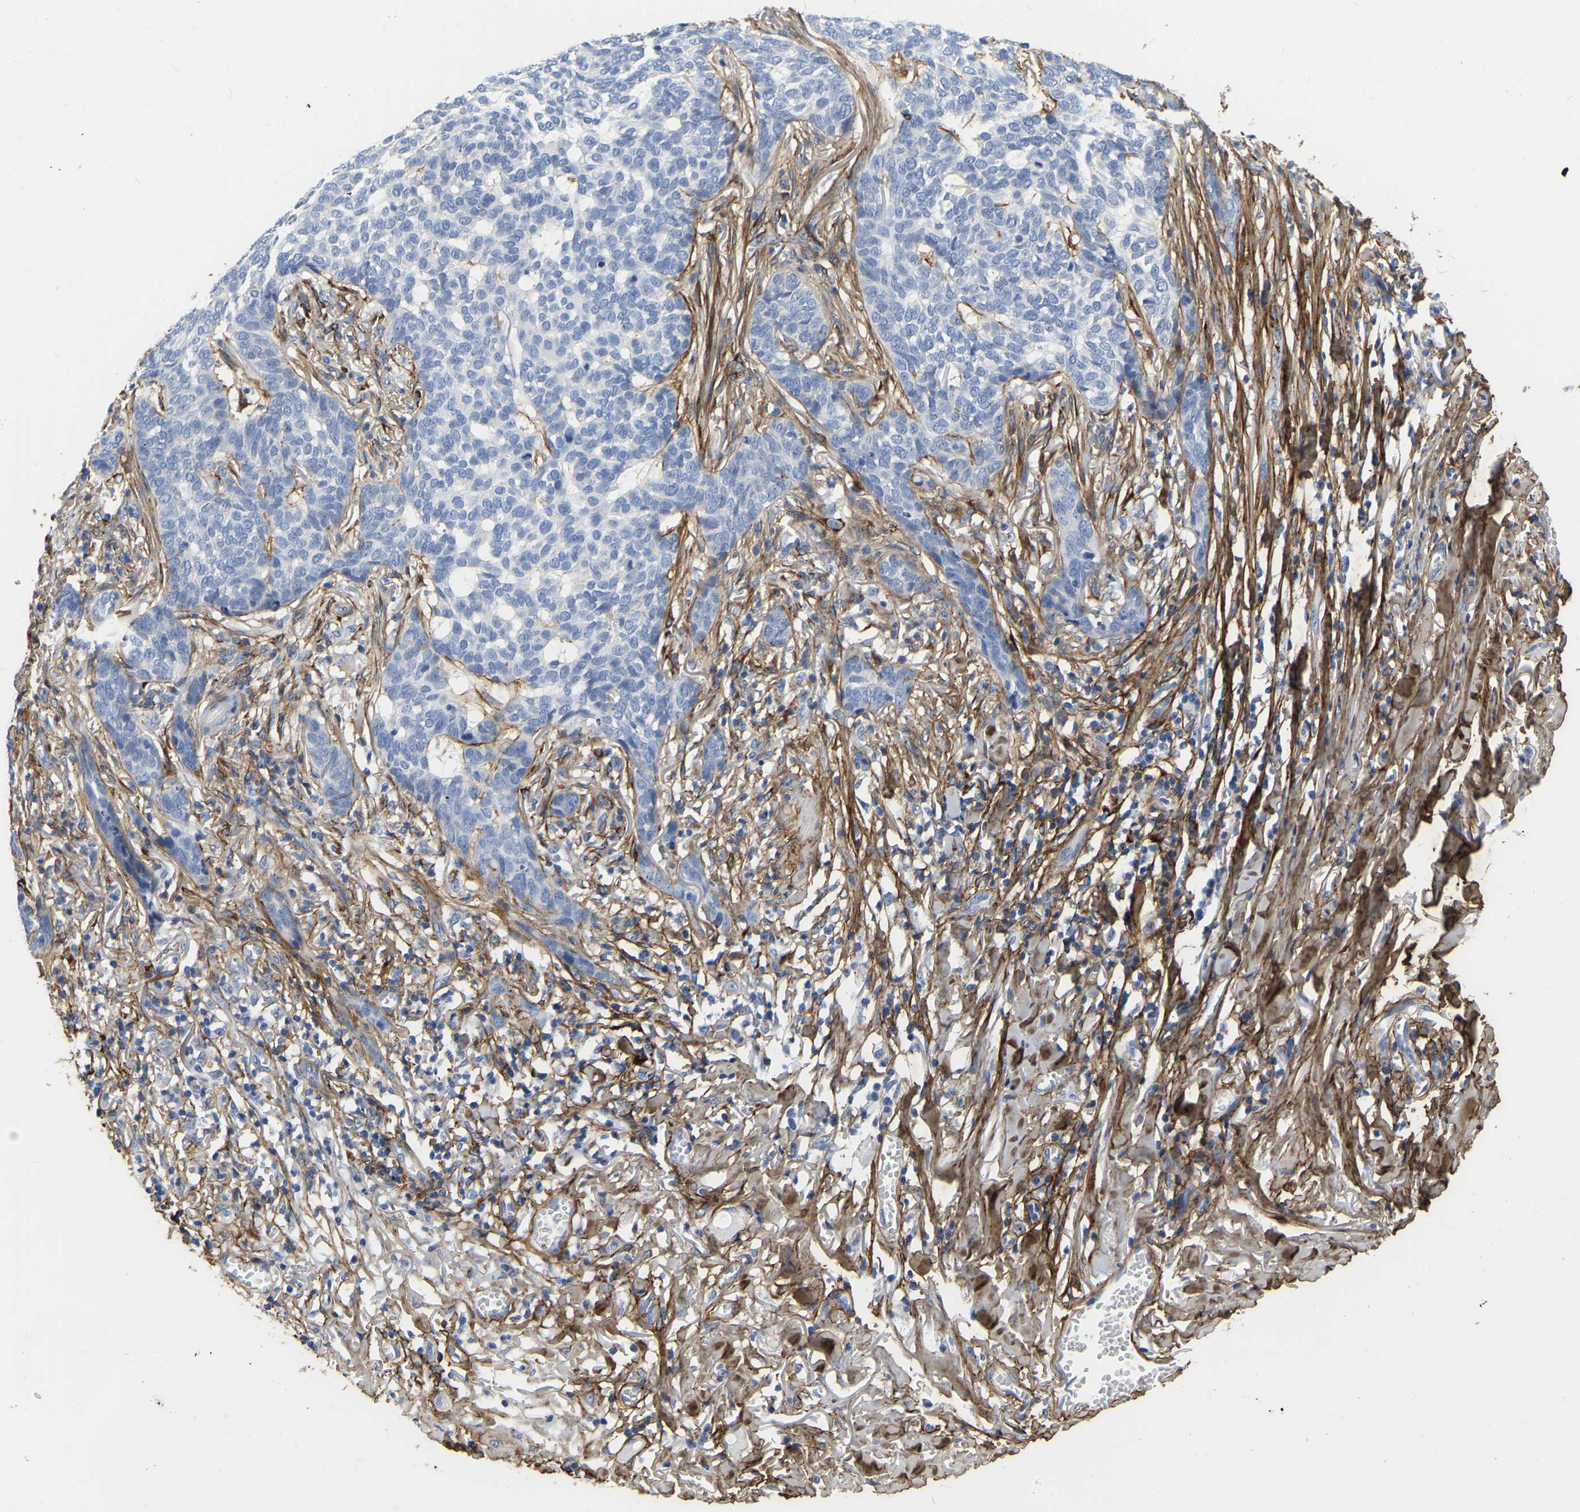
{"staining": {"intensity": "negative", "quantity": "none", "location": "none"}, "tissue": "skin cancer", "cell_type": "Tumor cells", "image_type": "cancer", "snomed": [{"axis": "morphology", "description": "Basal cell carcinoma"}, {"axis": "topography", "description": "Skin"}], "caption": "Immunohistochemistry (IHC) photomicrograph of neoplastic tissue: human skin basal cell carcinoma stained with DAB (3,3'-diaminobenzidine) exhibits no significant protein expression in tumor cells. Brightfield microscopy of immunohistochemistry stained with DAB (brown) and hematoxylin (blue), captured at high magnification.", "gene": "COL6A1", "patient": {"sex": "male", "age": 85}}